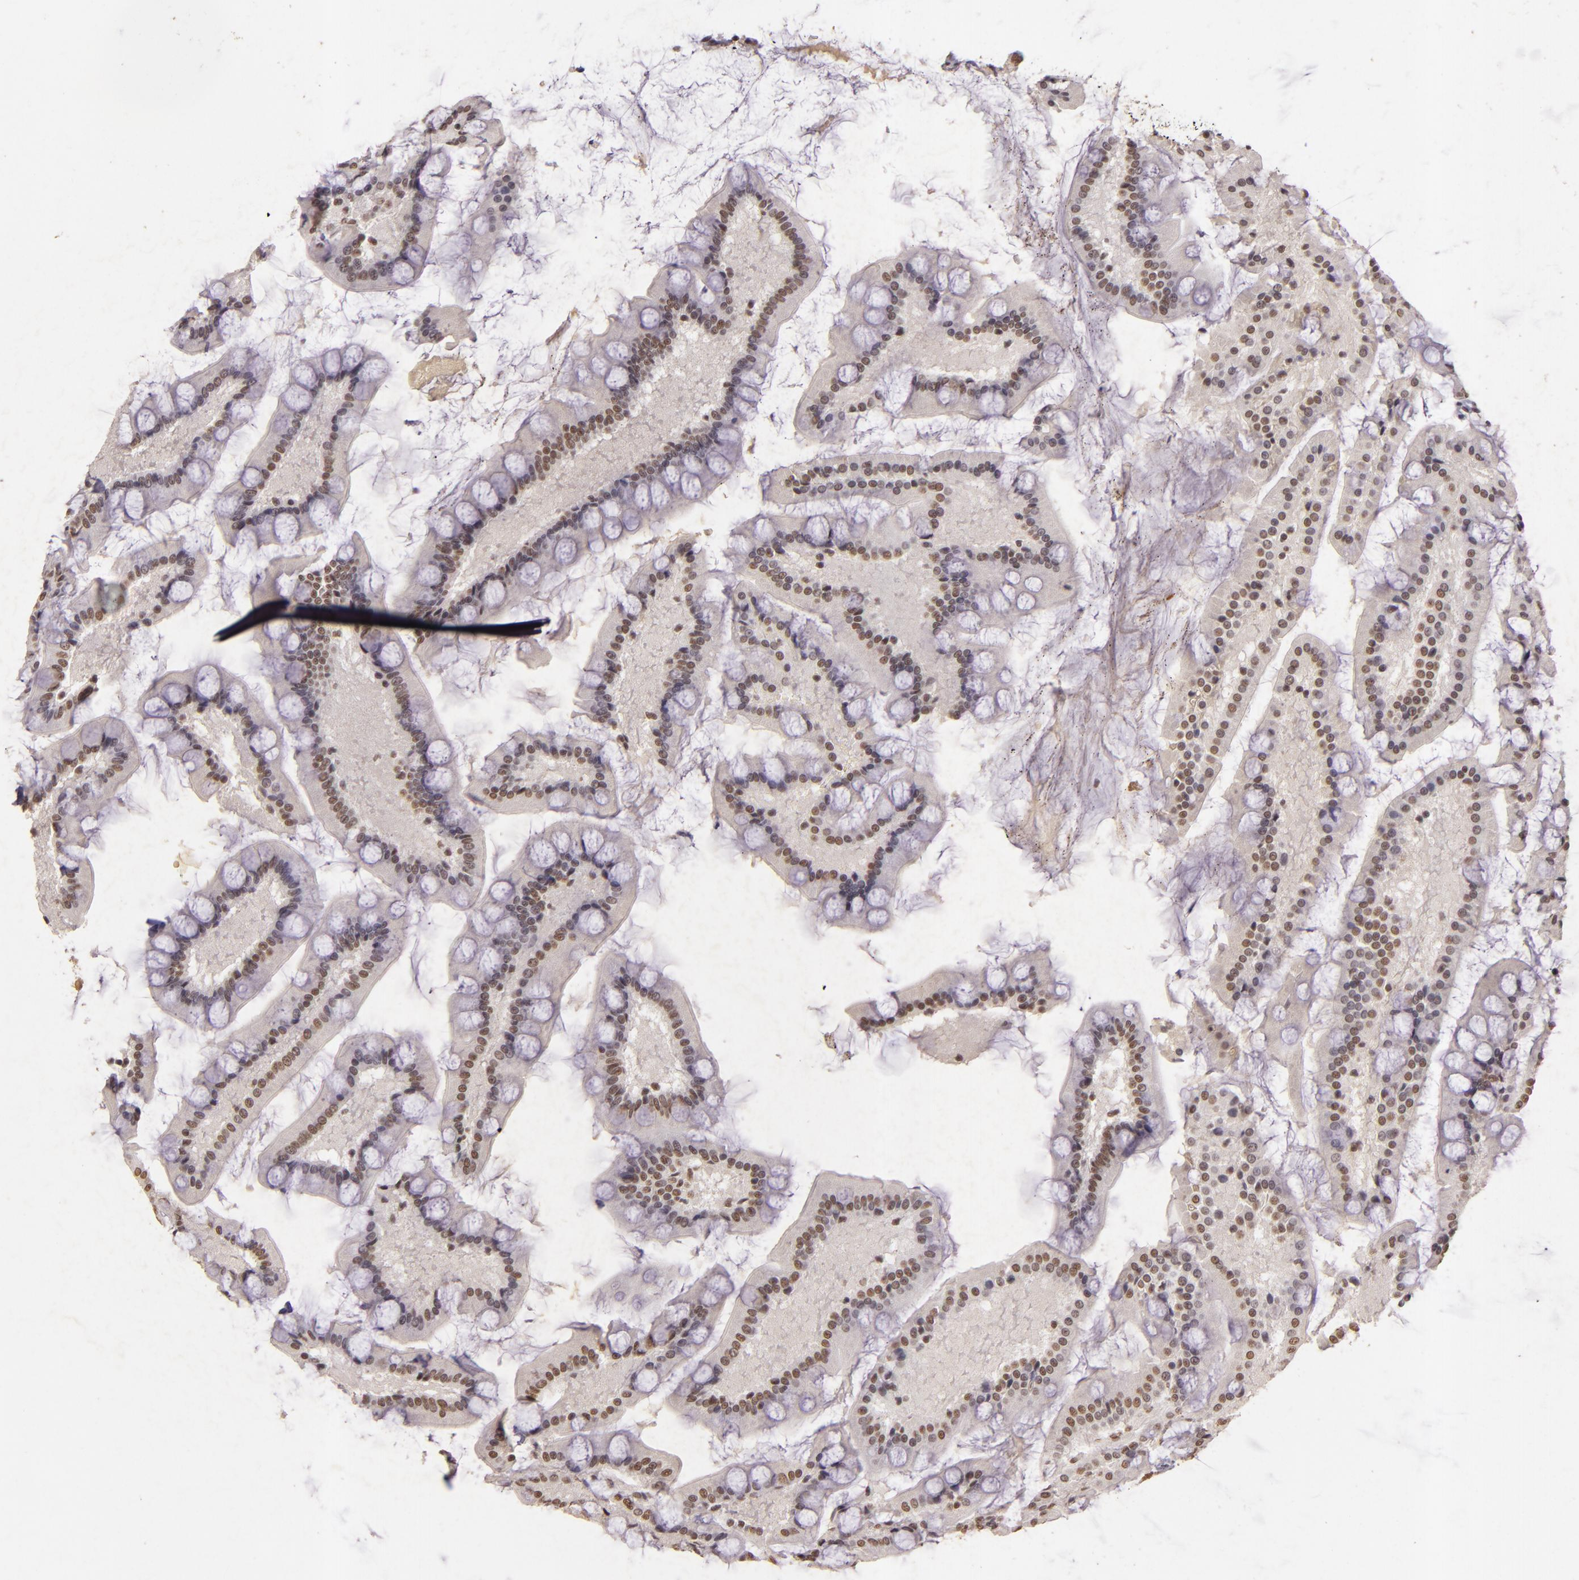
{"staining": {"intensity": "moderate", "quantity": "25%-75%", "location": "cytoplasmic/membranous,nuclear"}, "tissue": "small intestine", "cell_type": "Glandular cells", "image_type": "normal", "snomed": [{"axis": "morphology", "description": "Normal tissue, NOS"}, {"axis": "topography", "description": "Small intestine"}], "caption": "Immunohistochemical staining of benign small intestine demonstrates medium levels of moderate cytoplasmic/membranous,nuclear staining in about 25%-75% of glandular cells. (Stains: DAB in brown, nuclei in blue, Microscopy: brightfield microscopy at high magnification).", "gene": "CBX3", "patient": {"sex": "male", "age": 41}}